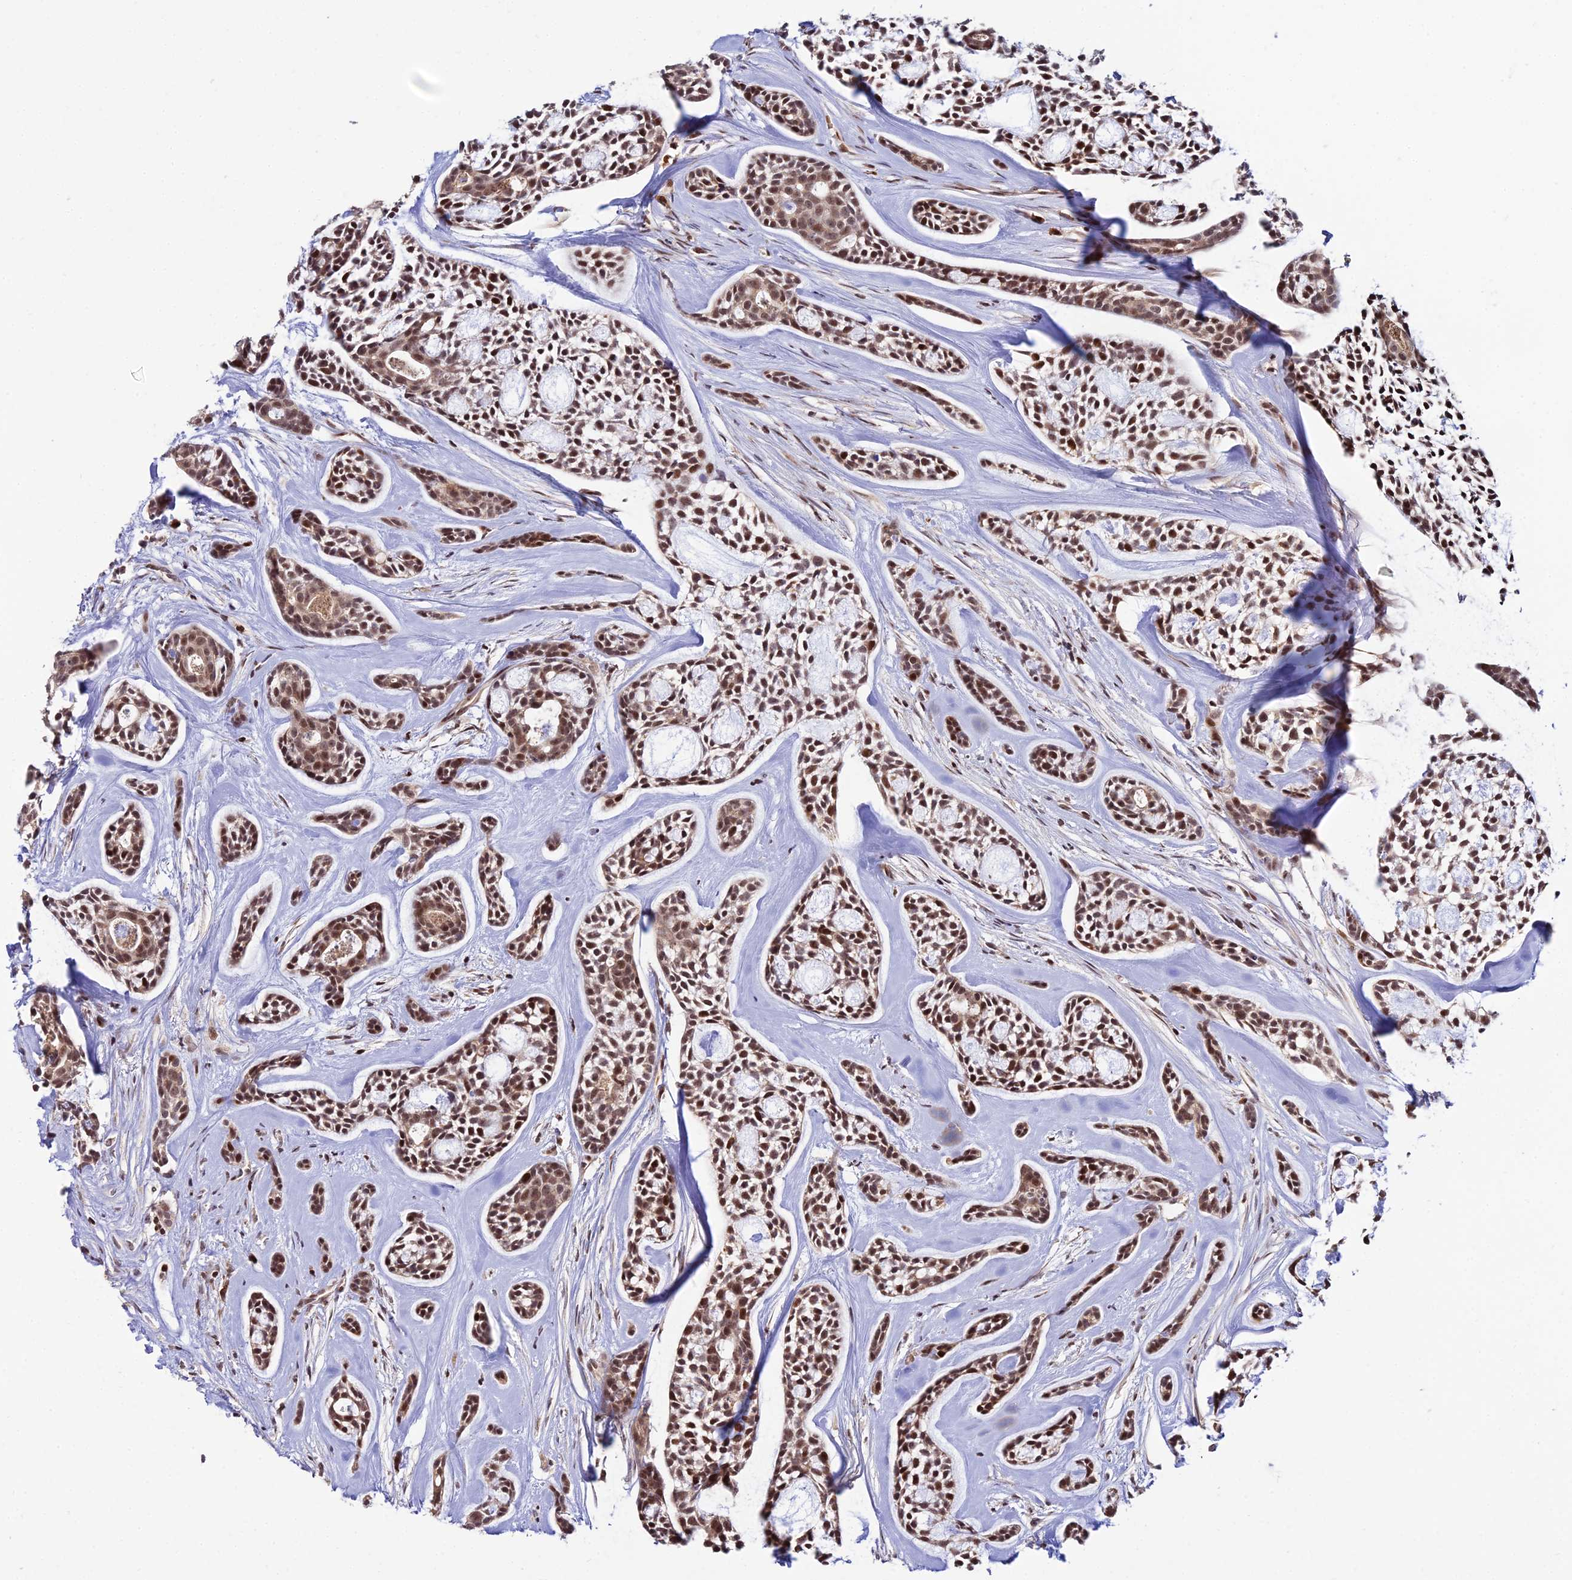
{"staining": {"intensity": "moderate", "quantity": ">75%", "location": "cytoplasmic/membranous,nuclear"}, "tissue": "head and neck cancer", "cell_type": "Tumor cells", "image_type": "cancer", "snomed": [{"axis": "morphology", "description": "Adenocarcinoma, NOS"}, {"axis": "topography", "description": "Subcutis"}, {"axis": "topography", "description": "Head-Neck"}], "caption": "Human head and neck cancer stained with a protein marker exhibits moderate staining in tumor cells.", "gene": "CIB3", "patient": {"sex": "female", "age": 73}}